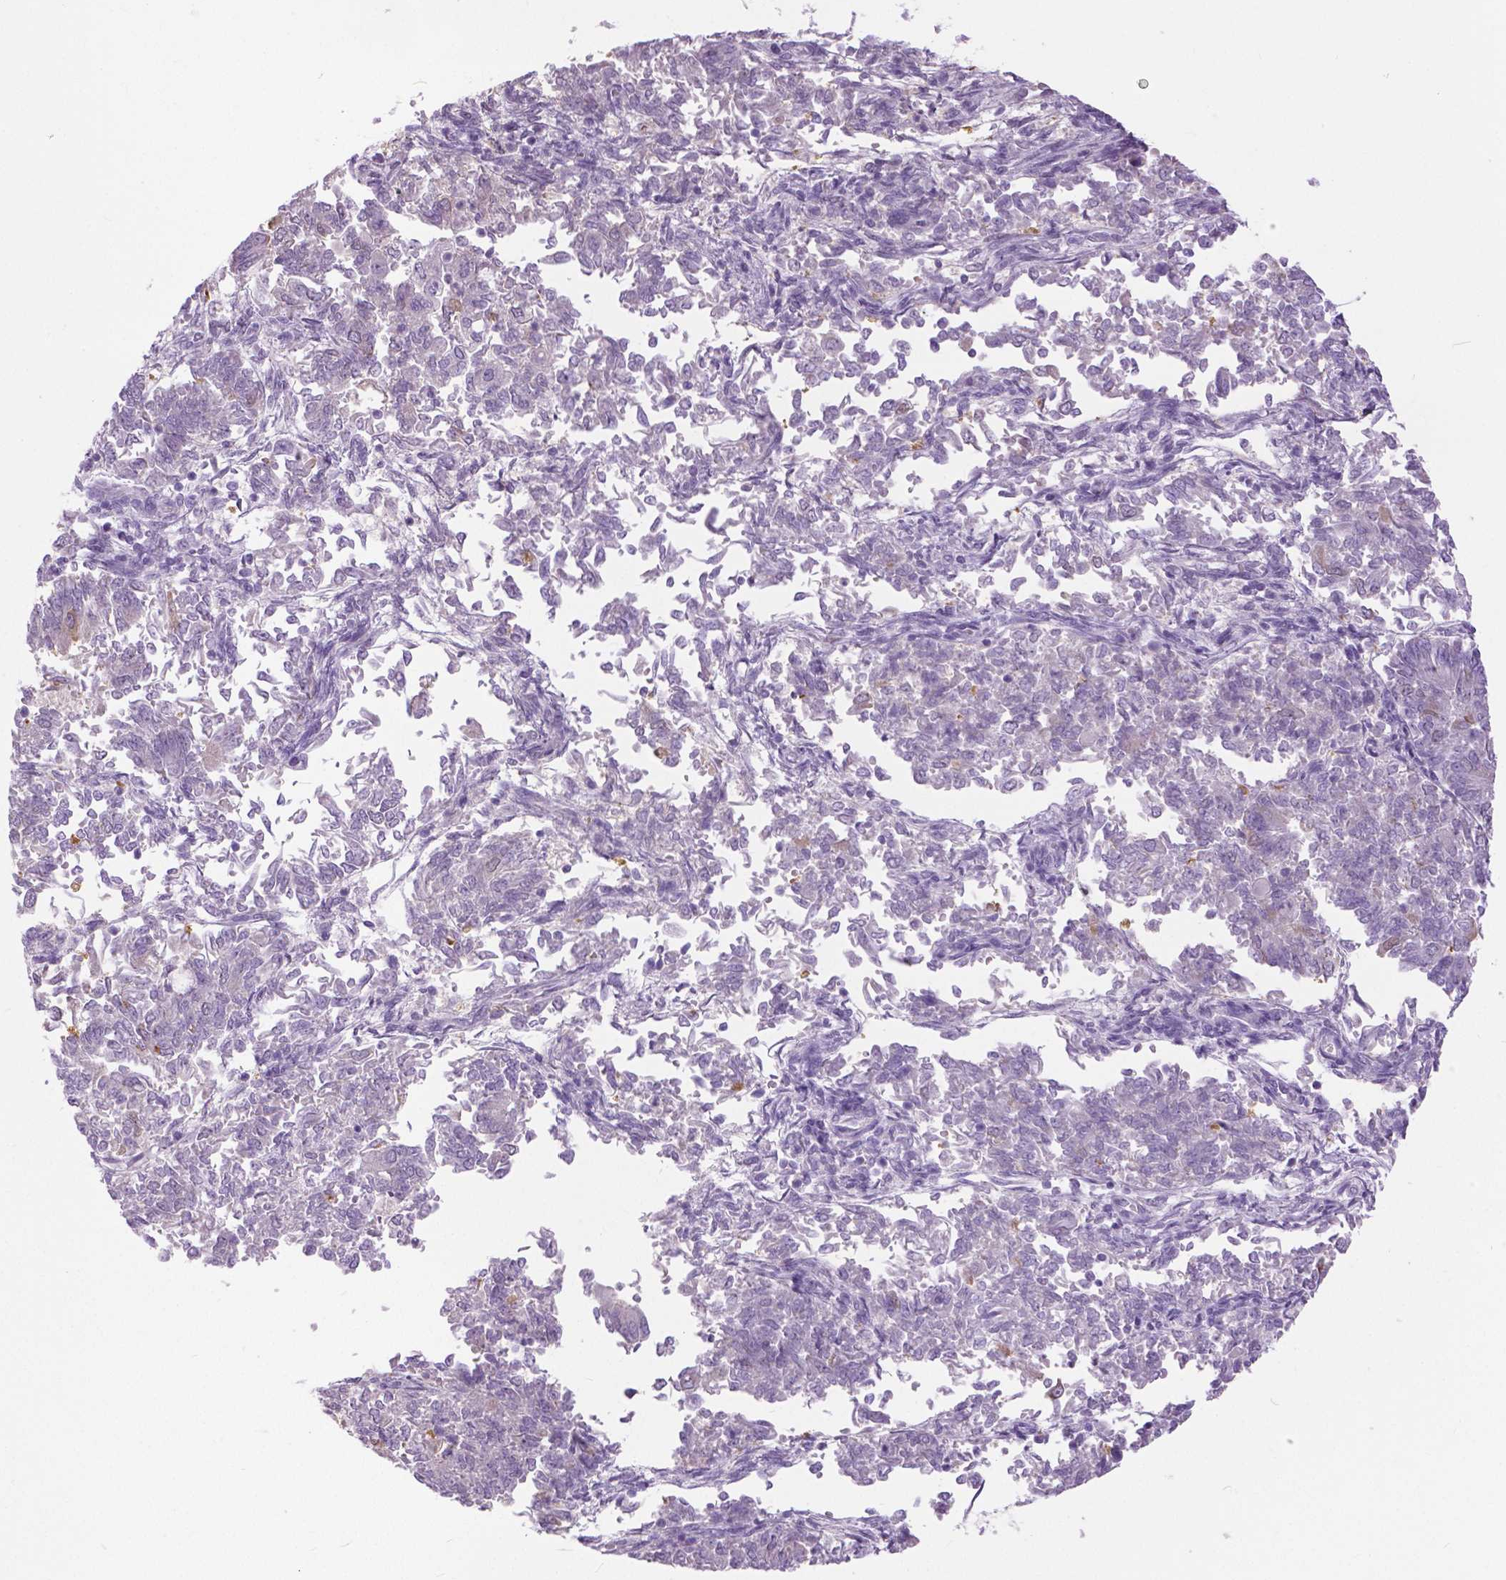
{"staining": {"intensity": "negative", "quantity": "none", "location": "none"}, "tissue": "endometrial cancer", "cell_type": "Tumor cells", "image_type": "cancer", "snomed": [{"axis": "morphology", "description": "Adenocarcinoma, NOS"}, {"axis": "topography", "description": "Endometrium"}], "caption": "An immunohistochemistry image of adenocarcinoma (endometrial) is shown. There is no staining in tumor cells of adenocarcinoma (endometrial).", "gene": "TP53TG5", "patient": {"sex": "female", "age": 65}}